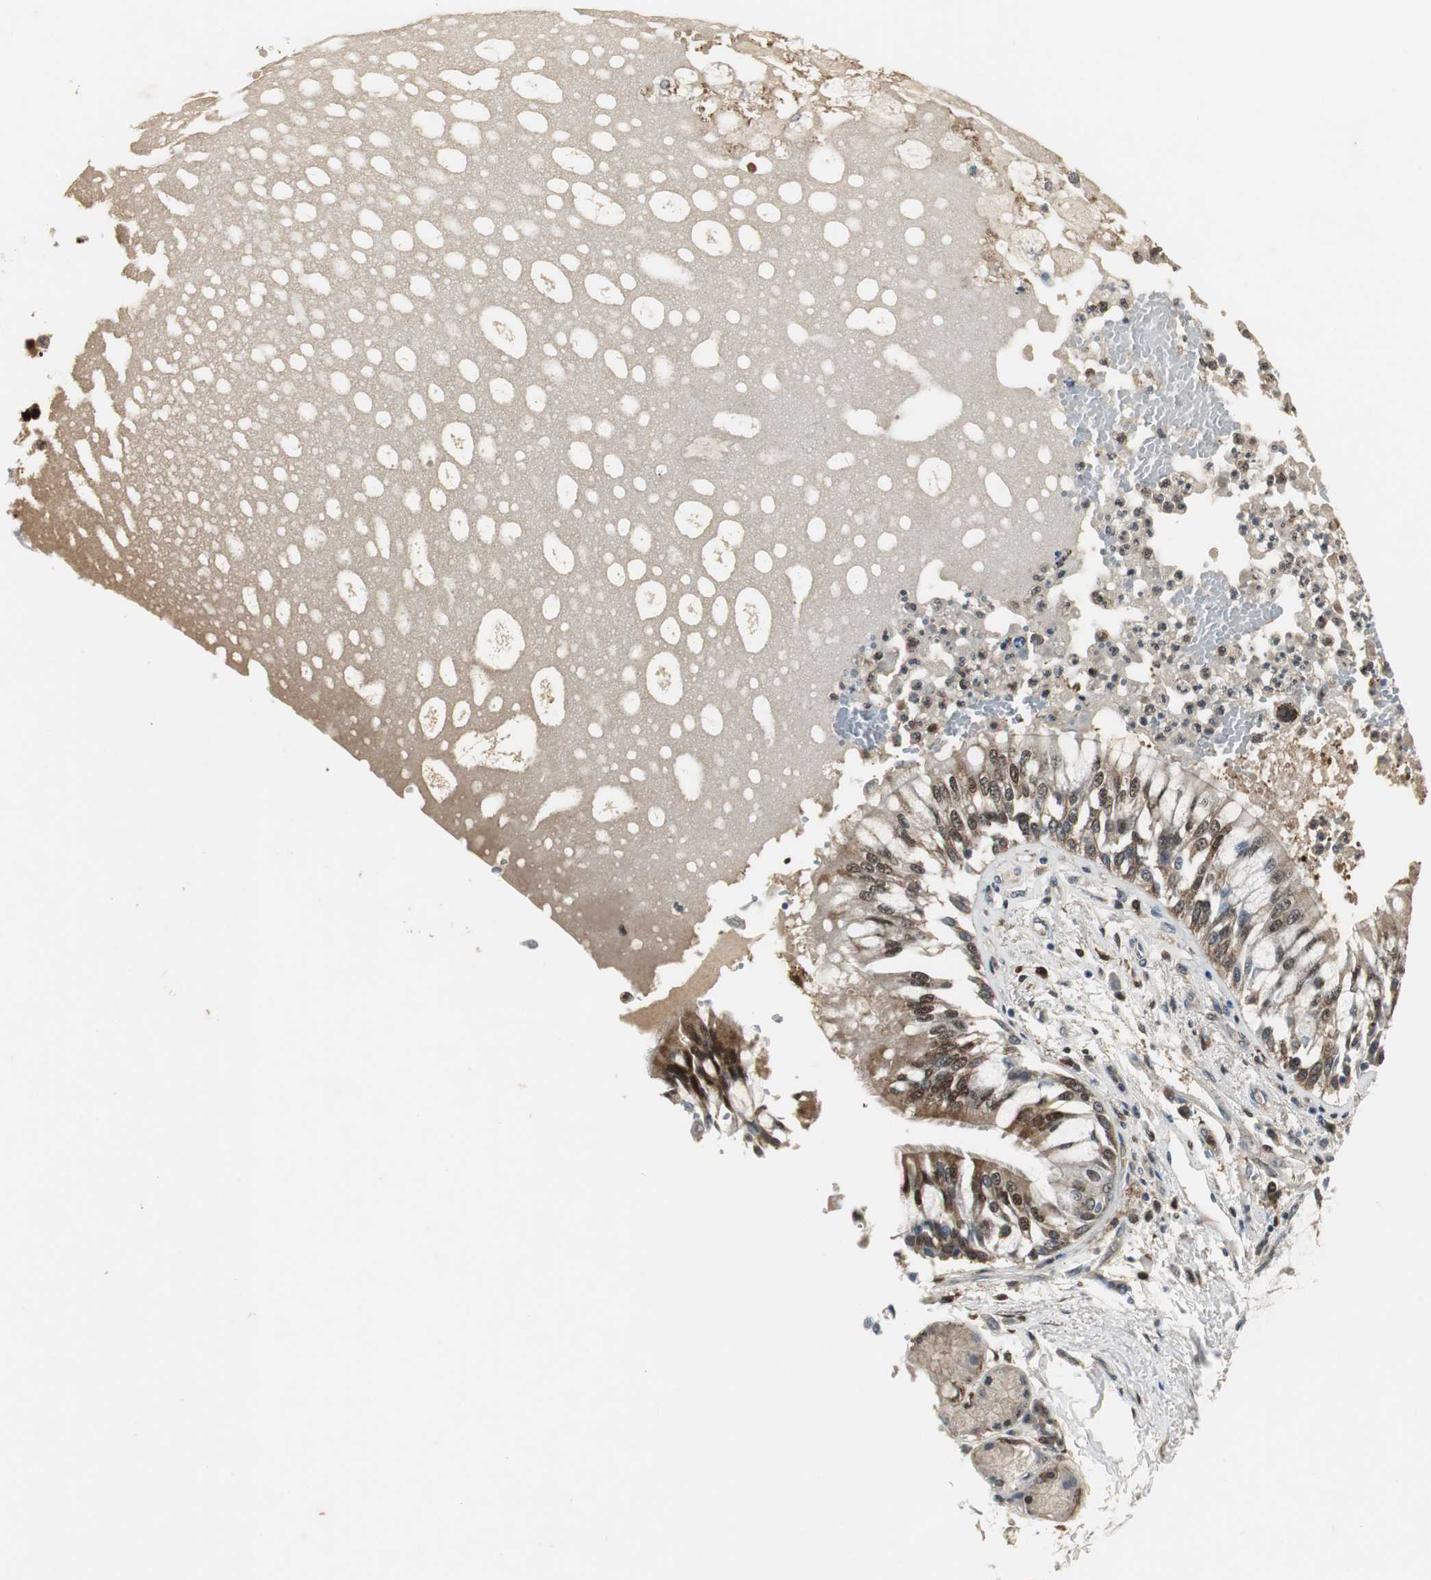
{"staining": {"intensity": "strong", "quantity": ">75%", "location": "cytoplasmic/membranous,nuclear"}, "tissue": "bronchus", "cell_type": "Respiratory epithelial cells", "image_type": "normal", "snomed": [{"axis": "morphology", "description": "Normal tissue, NOS"}, {"axis": "topography", "description": "Cartilage tissue"}, {"axis": "topography", "description": "Bronchus"}, {"axis": "topography", "description": "Lung"}], "caption": "The photomicrograph demonstrates immunohistochemical staining of normal bronchus. There is strong cytoplasmic/membranous,nuclear expression is seen in approximately >75% of respiratory epithelial cells.", "gene": "PLIN3", "patient": {"sex": "female", "age": 49}}